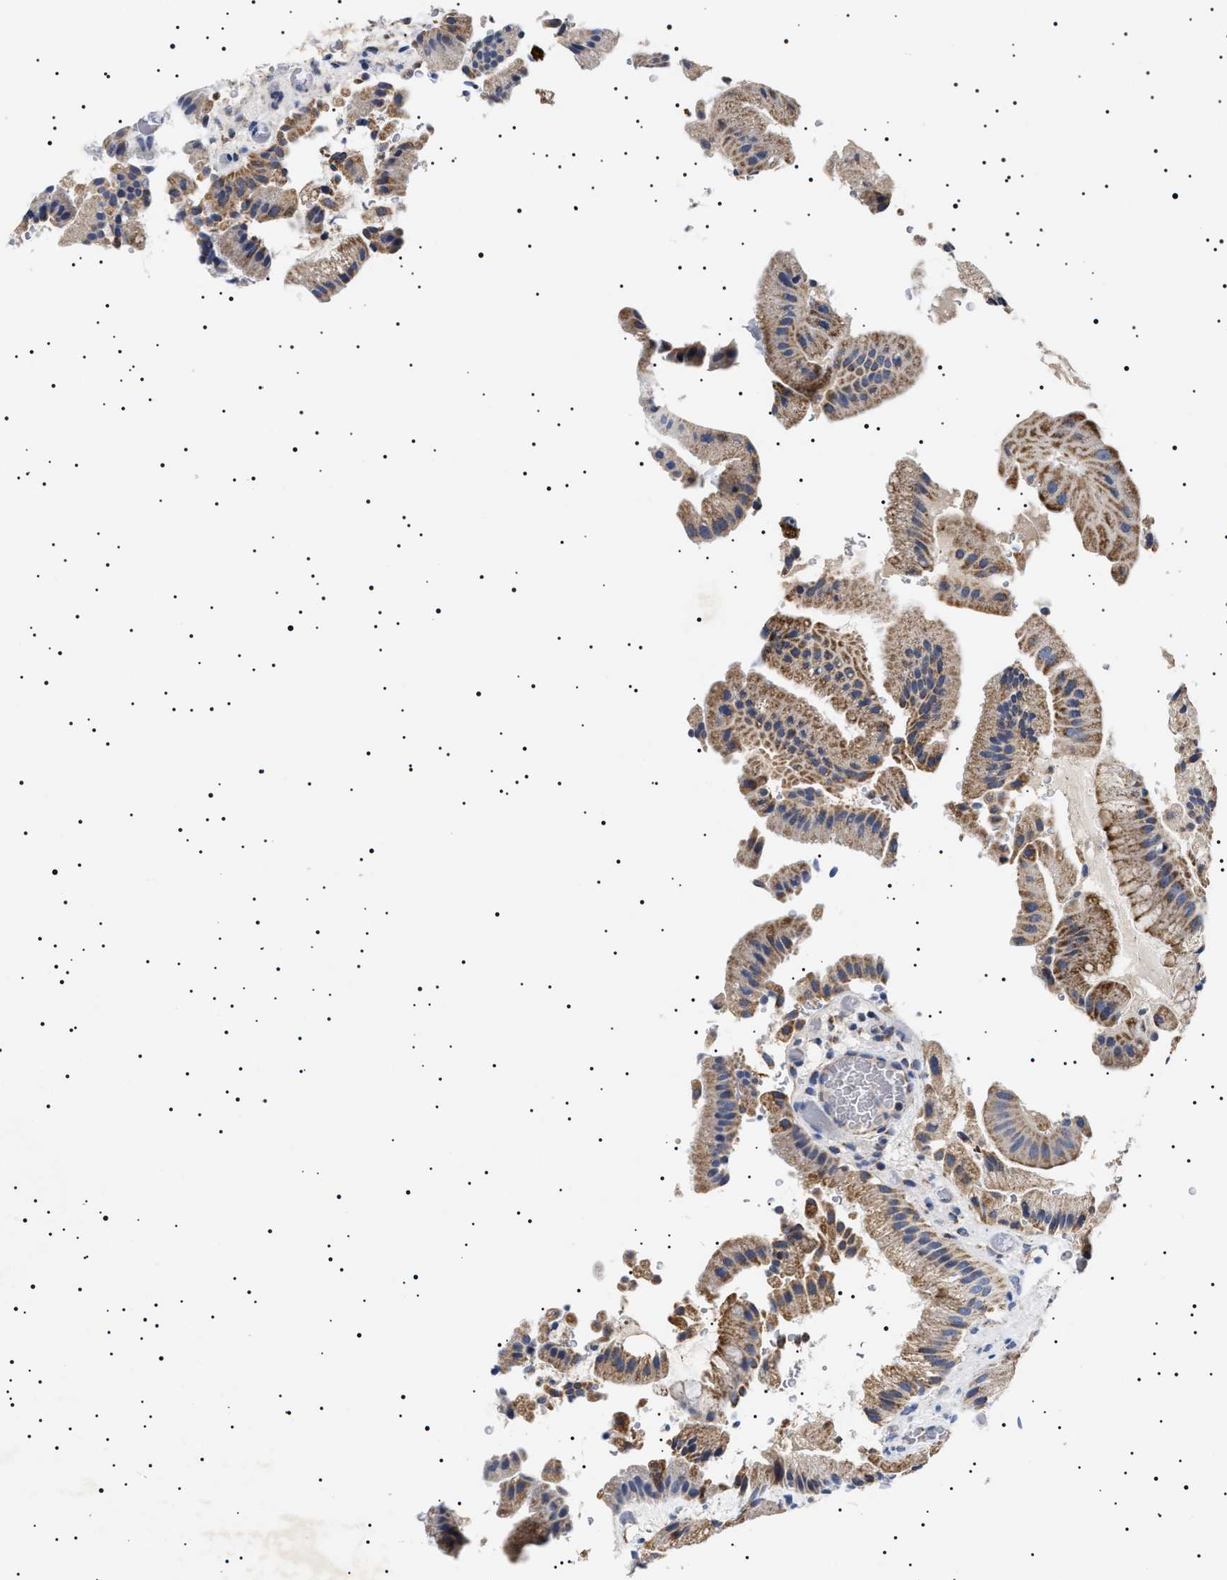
{"staining": {"intensity": "moderate", "quantity": ">75%", "location": "cytoplasmic/membranous"}, "tissue": "gallbladder", "cell_type": "Glandular cells", "image_type": "normal", "snomed": [{"axis": "morphology", "description": "Normal tissue, NOS"}, {"axis": "topography", "description": "Gallbladder"}], "caption": "DAB immunohistochemical staining of normal gallbladder shows moderate cytoplasmic/membranous protein staining in approximately >75% of glandular cells.", "gene": "CHRDL2", "patient": {"sex": "male", "age": 49}}